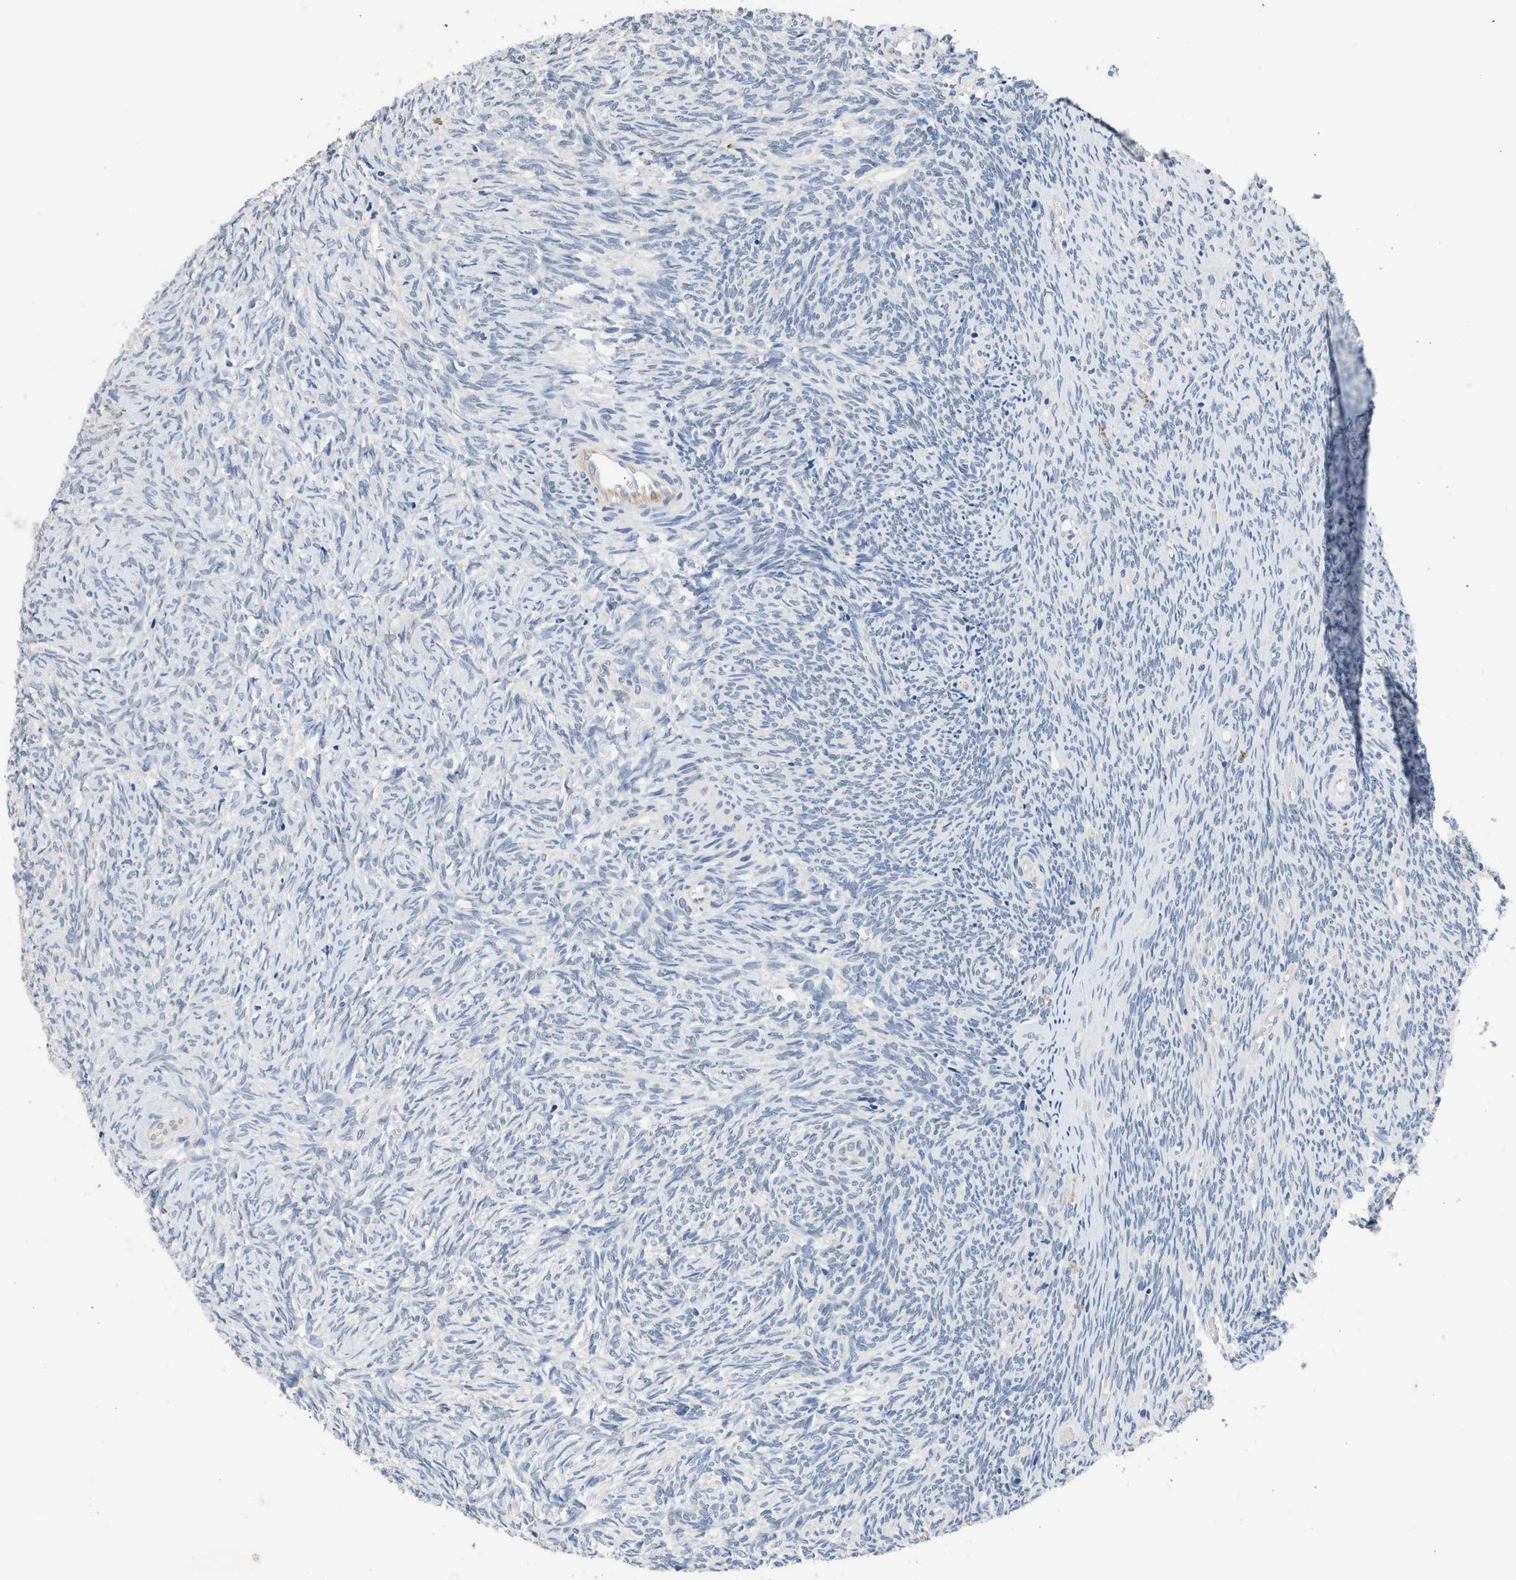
{"staining": {"intensity": "negative", "quantity": "none", "location": "none"}, "tissue": "ovary", "cell_type": "Ovarian stroma cells", "image_type": "normal", "snomed": [{"axis": "morphology", "description": "Normal tissue, NOS"}, {"axis": "topography", "description": "Ovary"}], "caption": "Ovarian stroma cells show no significant protein staining in benign ovary. Brightfield microscopy of immunohistochemistry (IHC) stained with DAB (3,3'-diaminobenzidine) (brown) and hematoxylin (blue), captured at high magnification.", "gene": "CSF3R", "patient": {"sex": "female", "age": 41}}